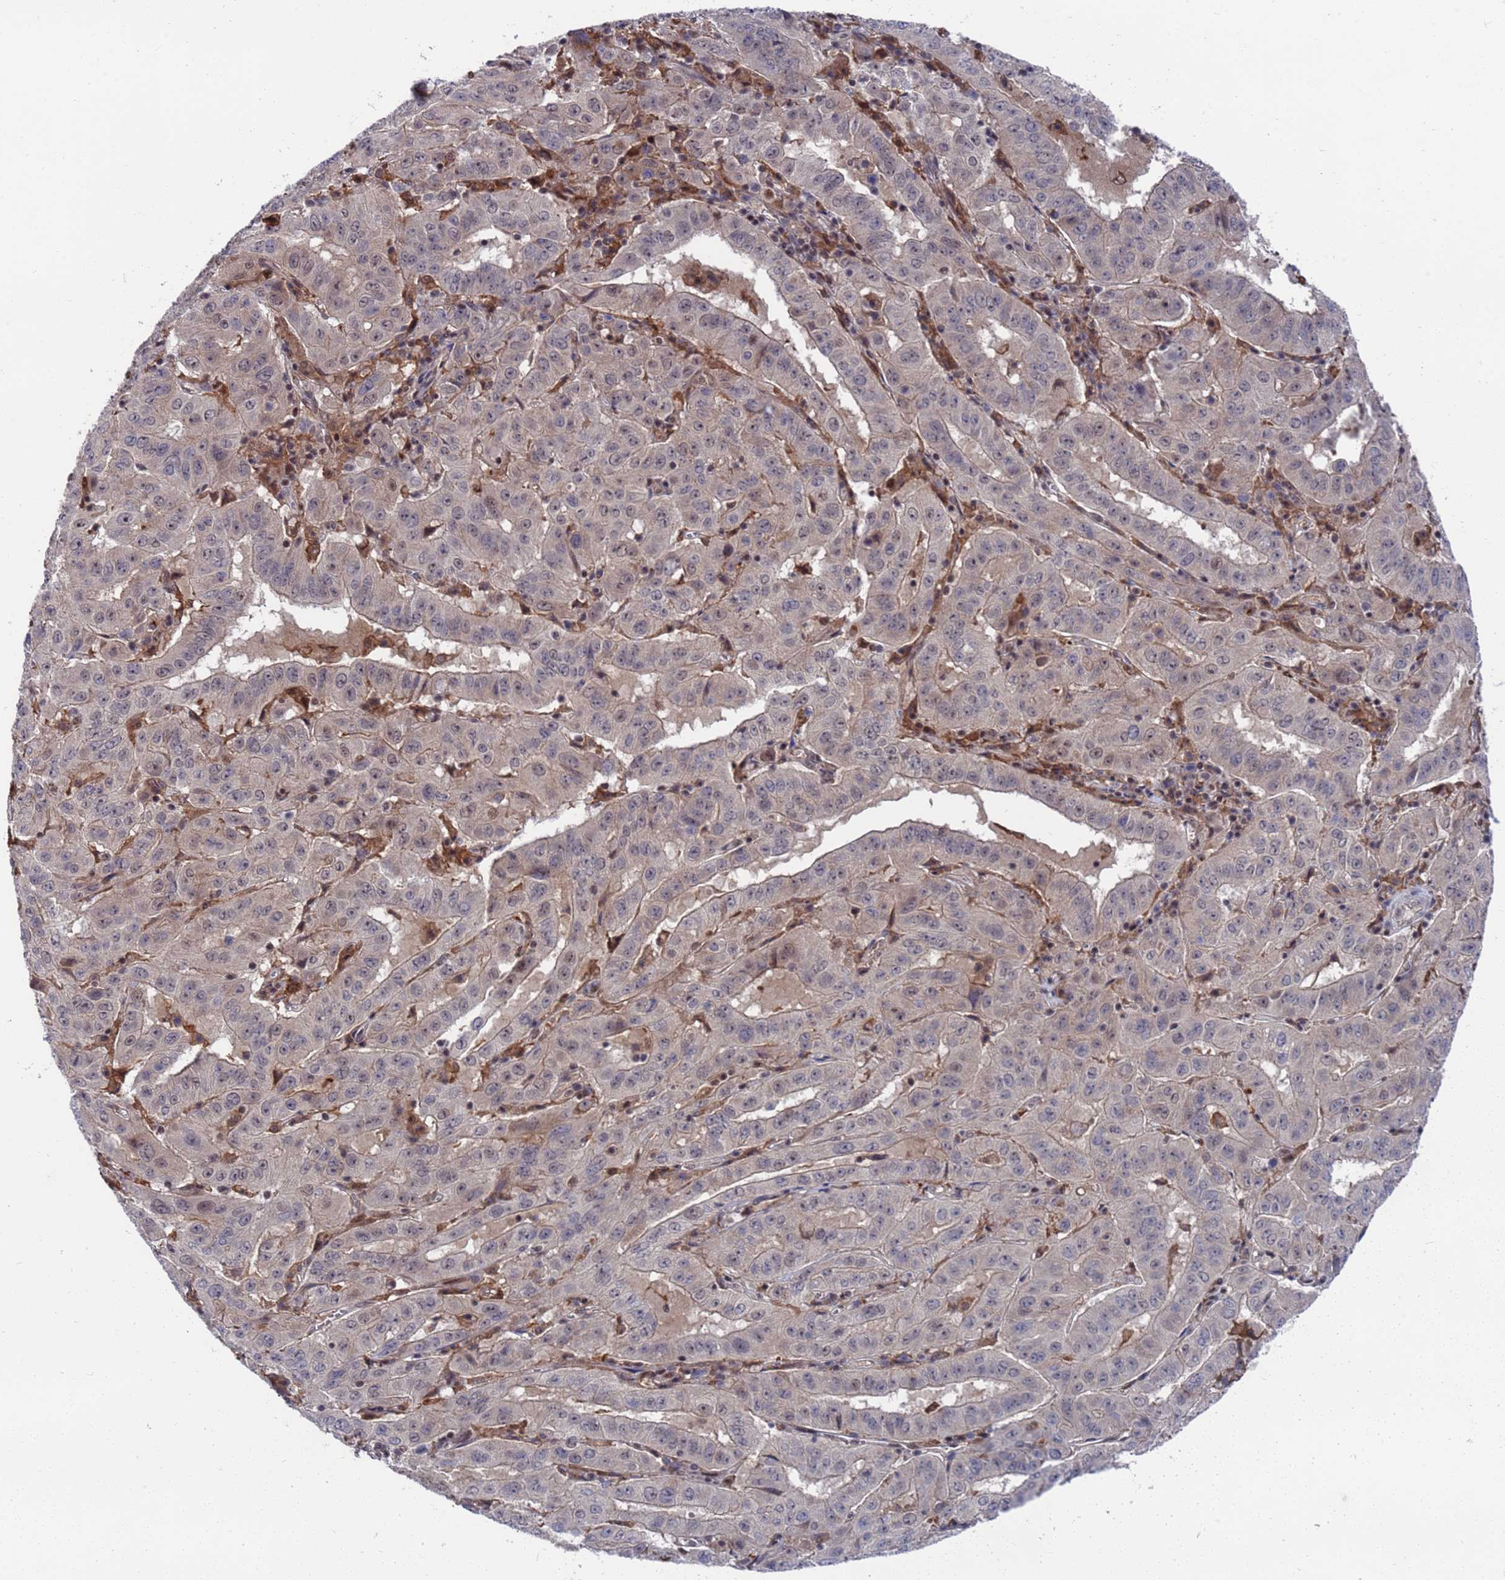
{"staining": {"intensity": "weak", "quantity": "<25%", "location": "nuclear"}, "tissue": "pancreatic cancer", "cell_type": "Tumor cells", "image_type": "cancer", "snomed": [{"axis": "morphology", "description": "Adenocarcinoma, NOS"}, {"axis": "topography", "description": "Pancreas"}], "caption": "DAB (3,3'-diaminobenzidine) immunohistochemical staining of human pancreatic cancer demonstrates no significant expression in tumor cells. The staining was performed using DAB (3,3'-diaminobenzidine) to visualize the protein expression in brown, while the nuclei were stained in blue with hematoxylin (Magnification: 20x).", "gene": "TMBIM6", "patient": {"sex": "male", "age": 63}}